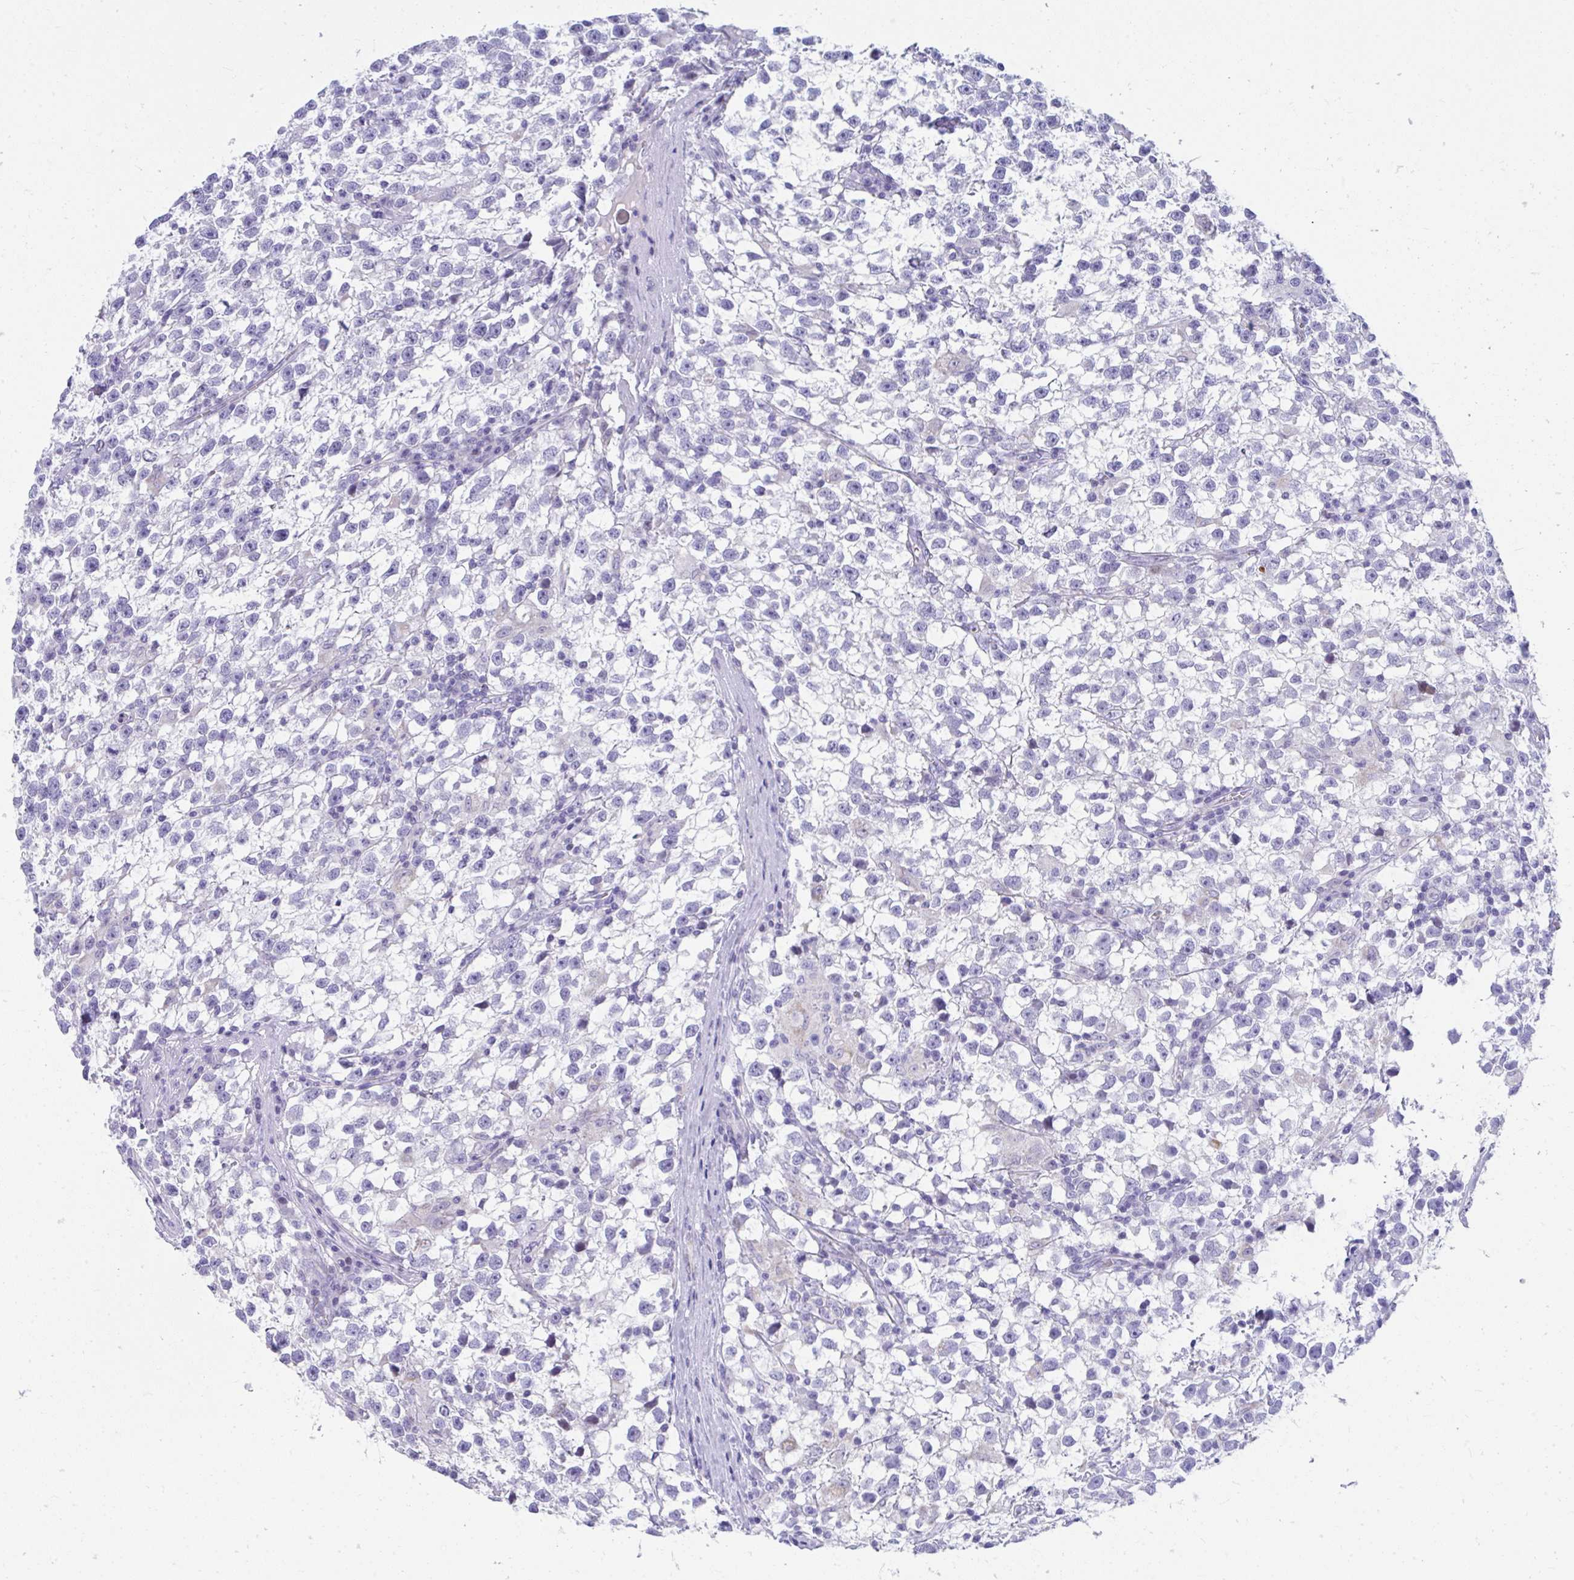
{"staining": {"intensity": "negative", "quantity": "none", "location": "none"}, "tissue": "testis cancer", "cell_type": "Tumor cells", "image_type": "cancer", "snomed": [{"axis": "morphology", "description": "Seminoma, NOS"}, {"axis": "topography", "description": "Testis"}], "caption": "The micrograph exhibits no significant positivity in tumor cells of seminoma (testis).", "gene": "ISL1", "patient": {"sex": "male", "age": 31}}